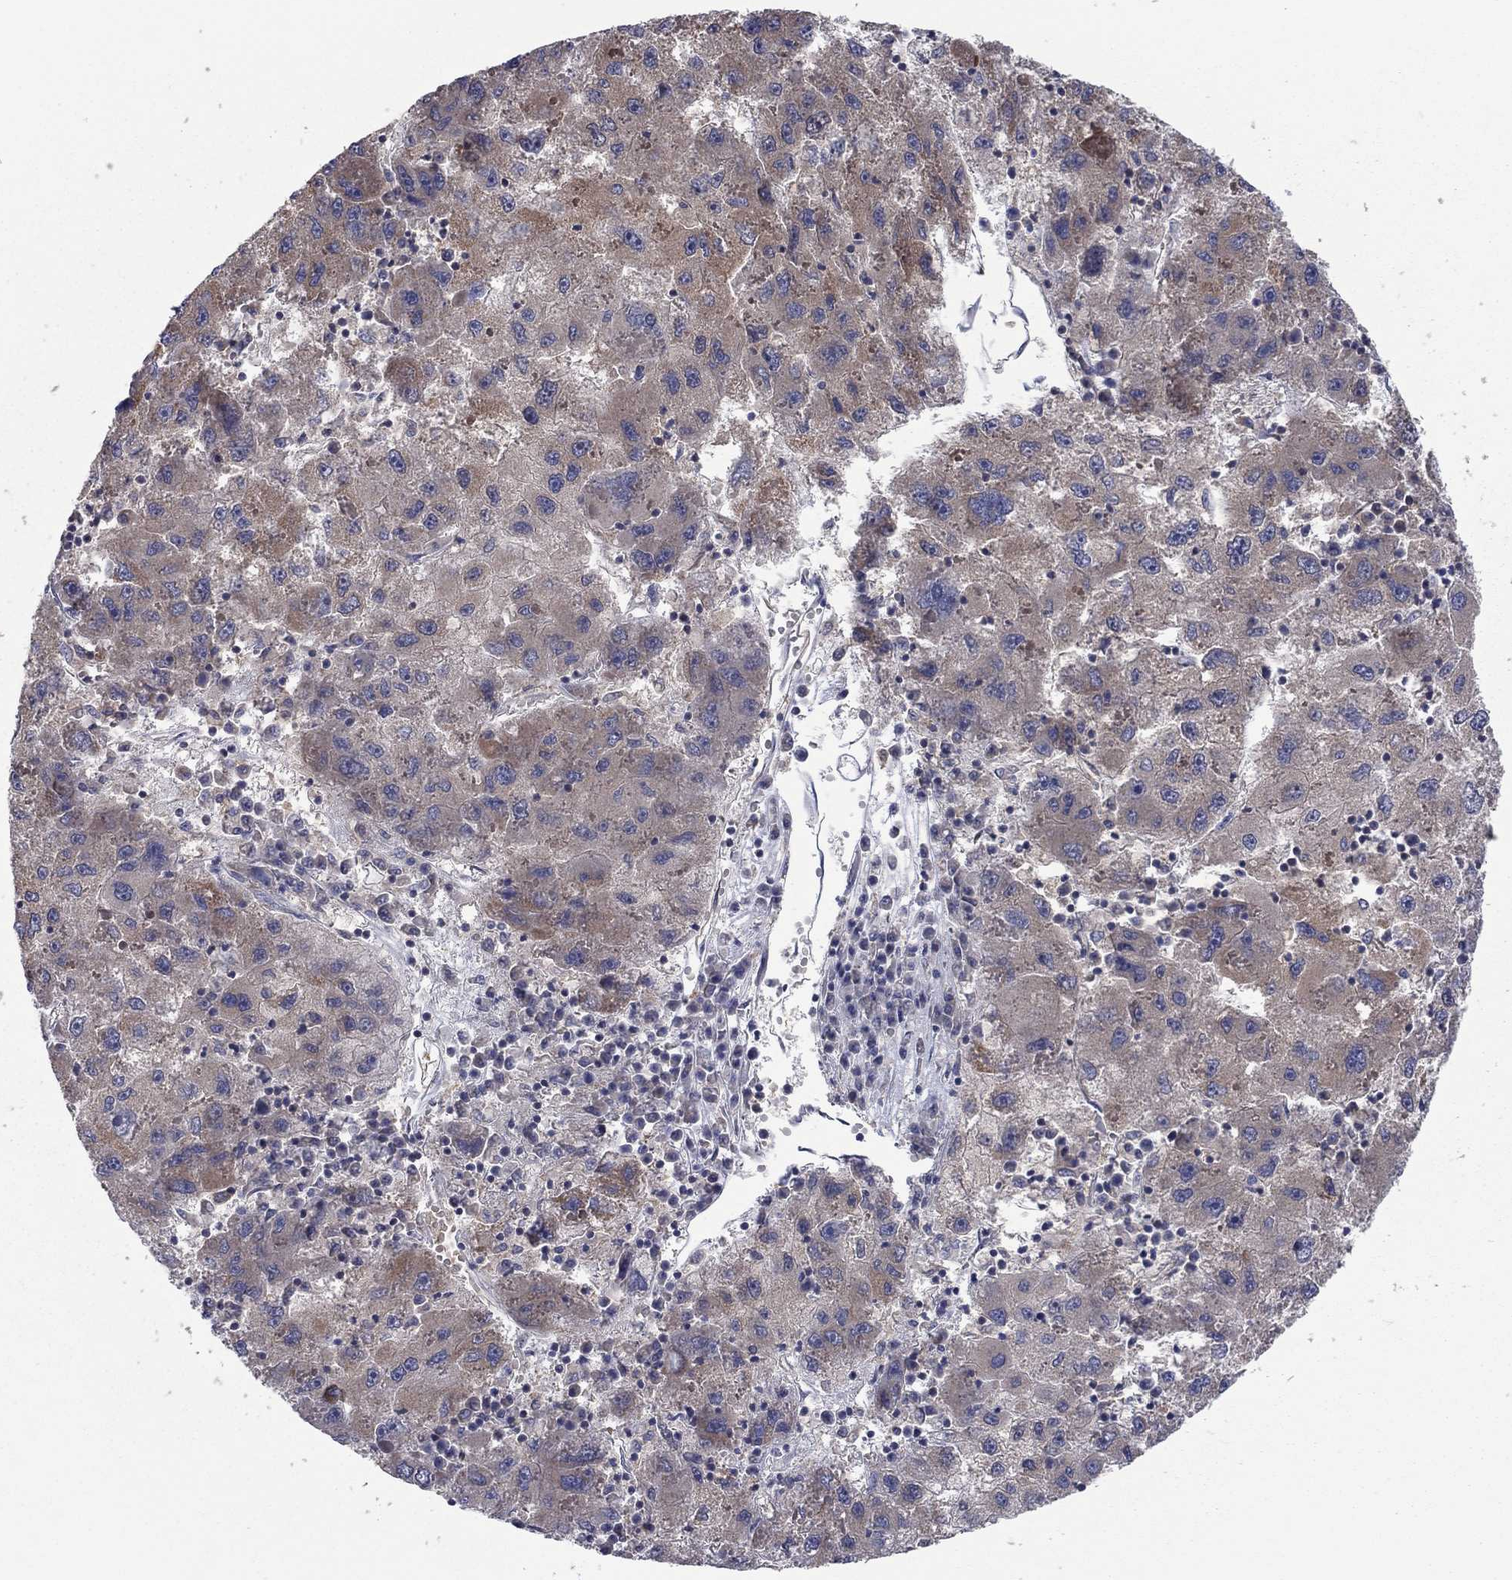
{"staining": {"intensity": "moderate", "quantity": "<25%", "location": "cytoplasmic/membranous"}, "tissue": "liver cancer", "cell_type": "Tumor cells", "image_type": "cancer", "snomed": [{"axis": "morphology", "description": "Carcinoma, Hepatocellular, NOS"}, {"axis": "topography", "description": "Liver"}], "caption": "Immunohistochemistry staining of liver cancer (hepatocellular carcinoma), which displays low levels of moderate cytoplasmic/membranous staining in about <25% of tumor cells indicating moderate cytoplasmic/membranous protein expression. The staining was performed using DAB (brown) for protein detection and nuclei were counterstained in hematoxylin (blue).", "gene": "RNF123", "patient": {"sex": "male", "age": 75}}